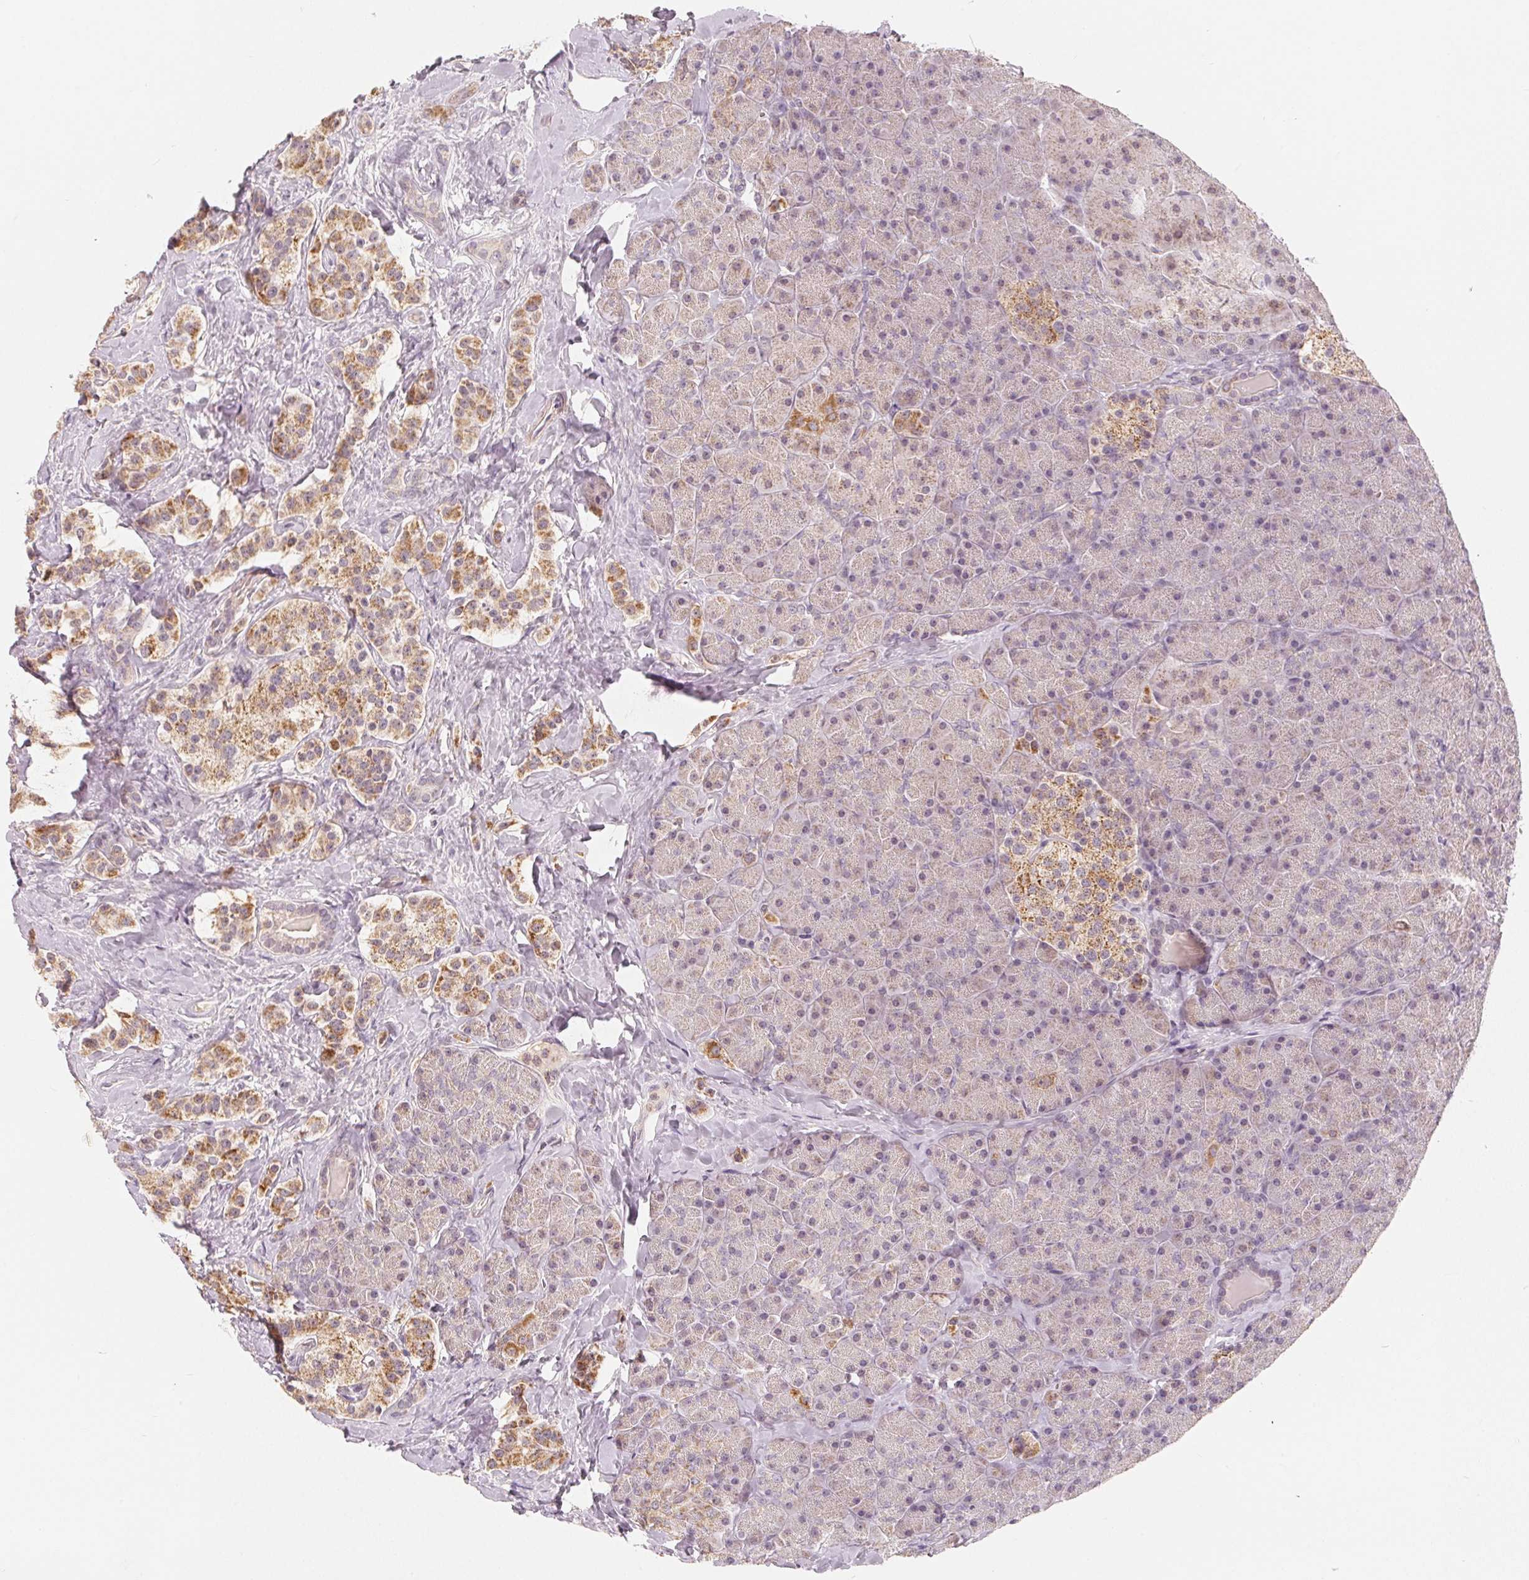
{"staining": {"intensity": "moderate", "quantity": ">75%", "location": "cytoplasmic/membranous"}, "tissue": "carcinoid", "cell_type": "Tumor cells", "image_type": "cancer", "snomed": [{"axis": "morphology", "description": "Normal tissue, NOS"}, {"axis": "morphology", "description": "Carcinoid, malignant, NOS"}, {"axis": "topography", "description": "Pancreas"}], "caption": "Carcinoid (malignant) tissue reveals moderate cytoplasmic/membranous expression in about >75% of tumor cells", "gene": "GHITM", "patient": {"sex": "male", "age": 36}}